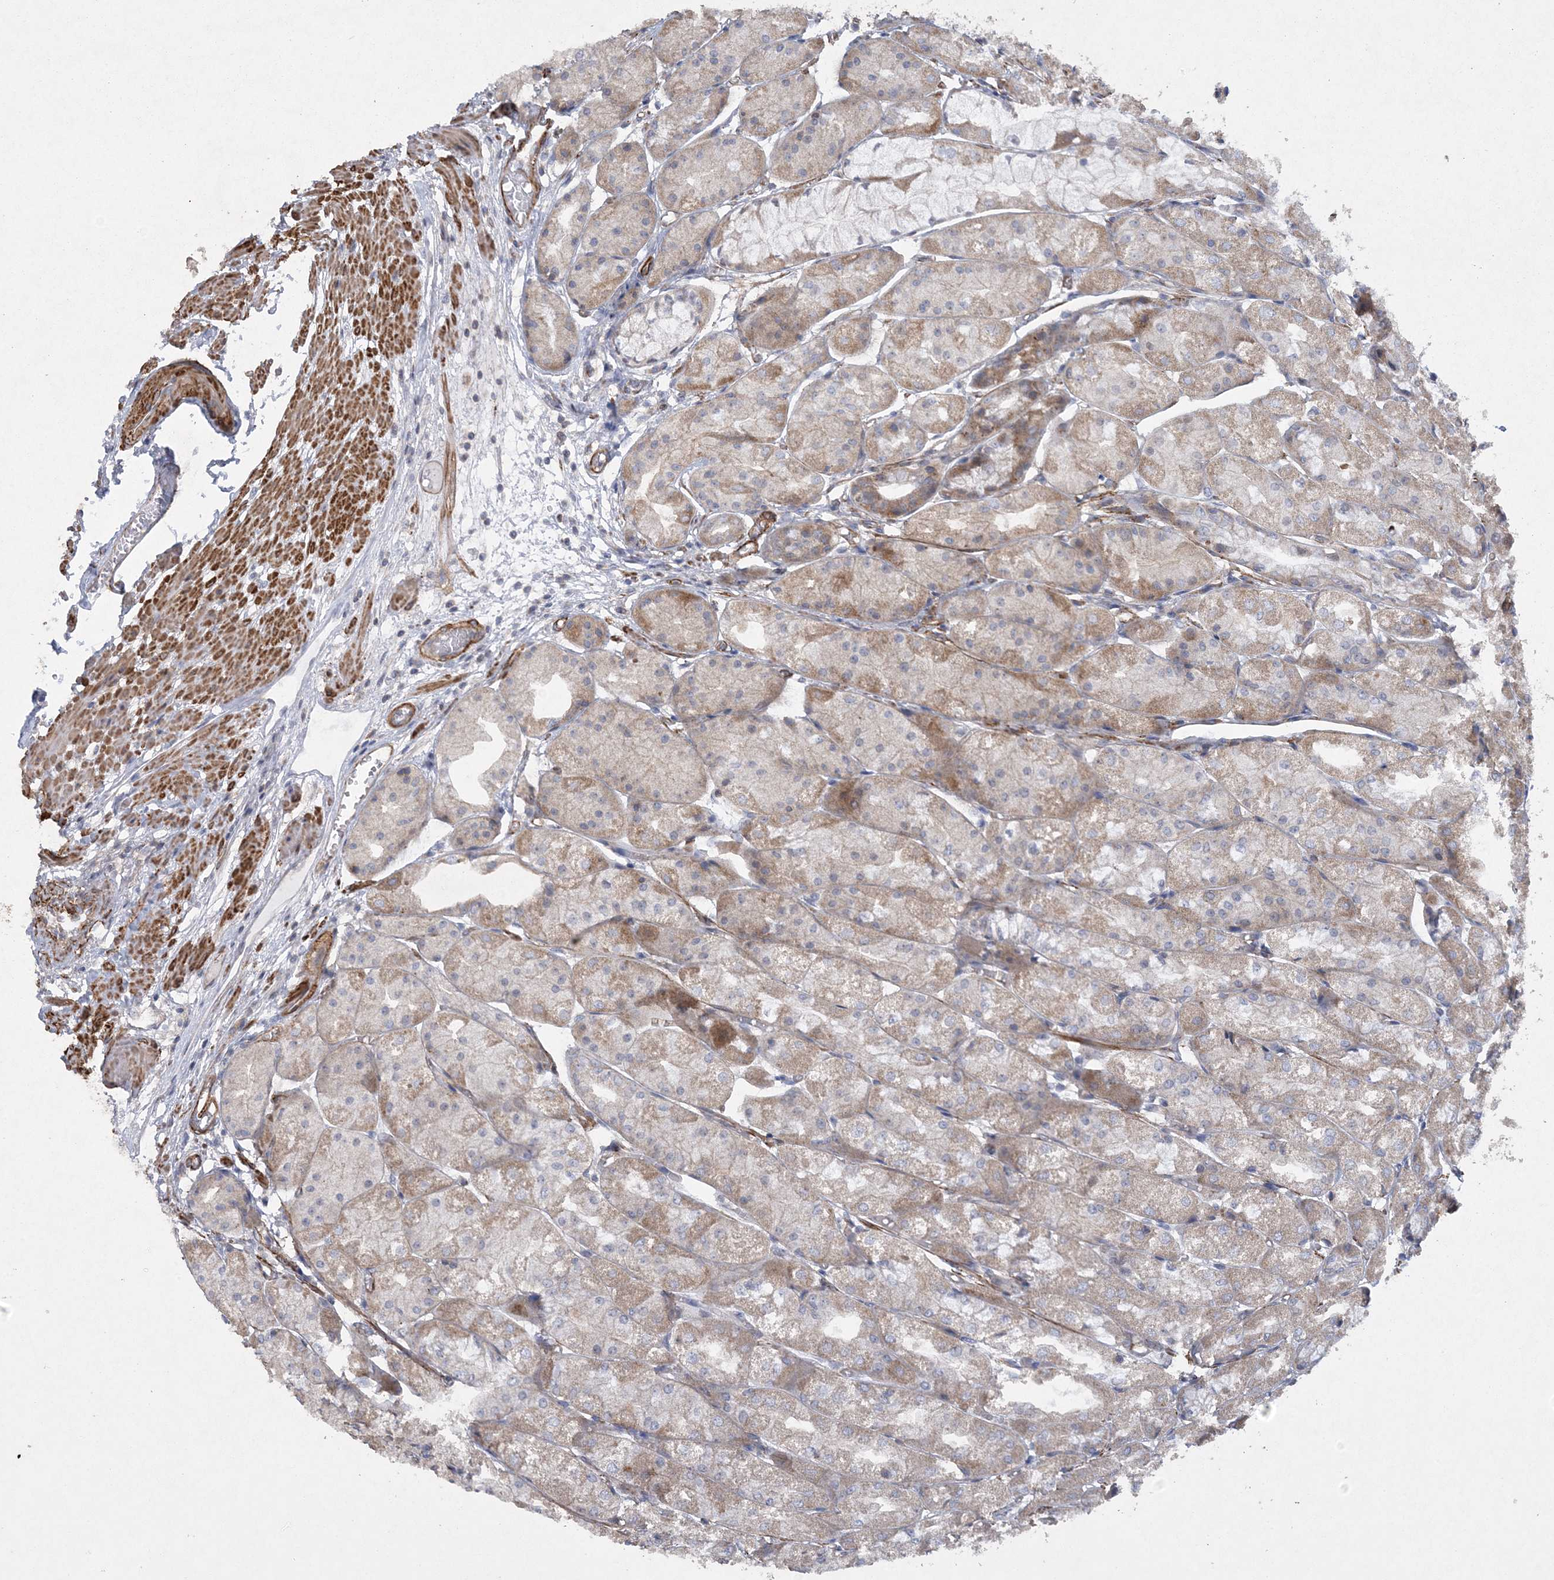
{"staining": {"intensity": "moderate", "quantity": "<25%", "location": "cytoplasmic/membranous"}, "tissue": "stomach", "cell_type": "Glandular cells", "image_type": "normal", "snomed": [{"axis": "morphology", "description": "Normal tissue, NOS"}, {"axis": "topography", "description": "Stomach, upper"}], "caption": "The photomicrograph shows staining of unremarkable stomach, revealing moderate cytoplasmic/membranous protein staining (brown color) within glandular cells. Immunohistochemistry stains the protein in brown and the nuclei are stained blue.", "gene": "ARSJ", "patient": {"sex": "male", "age": 72}}